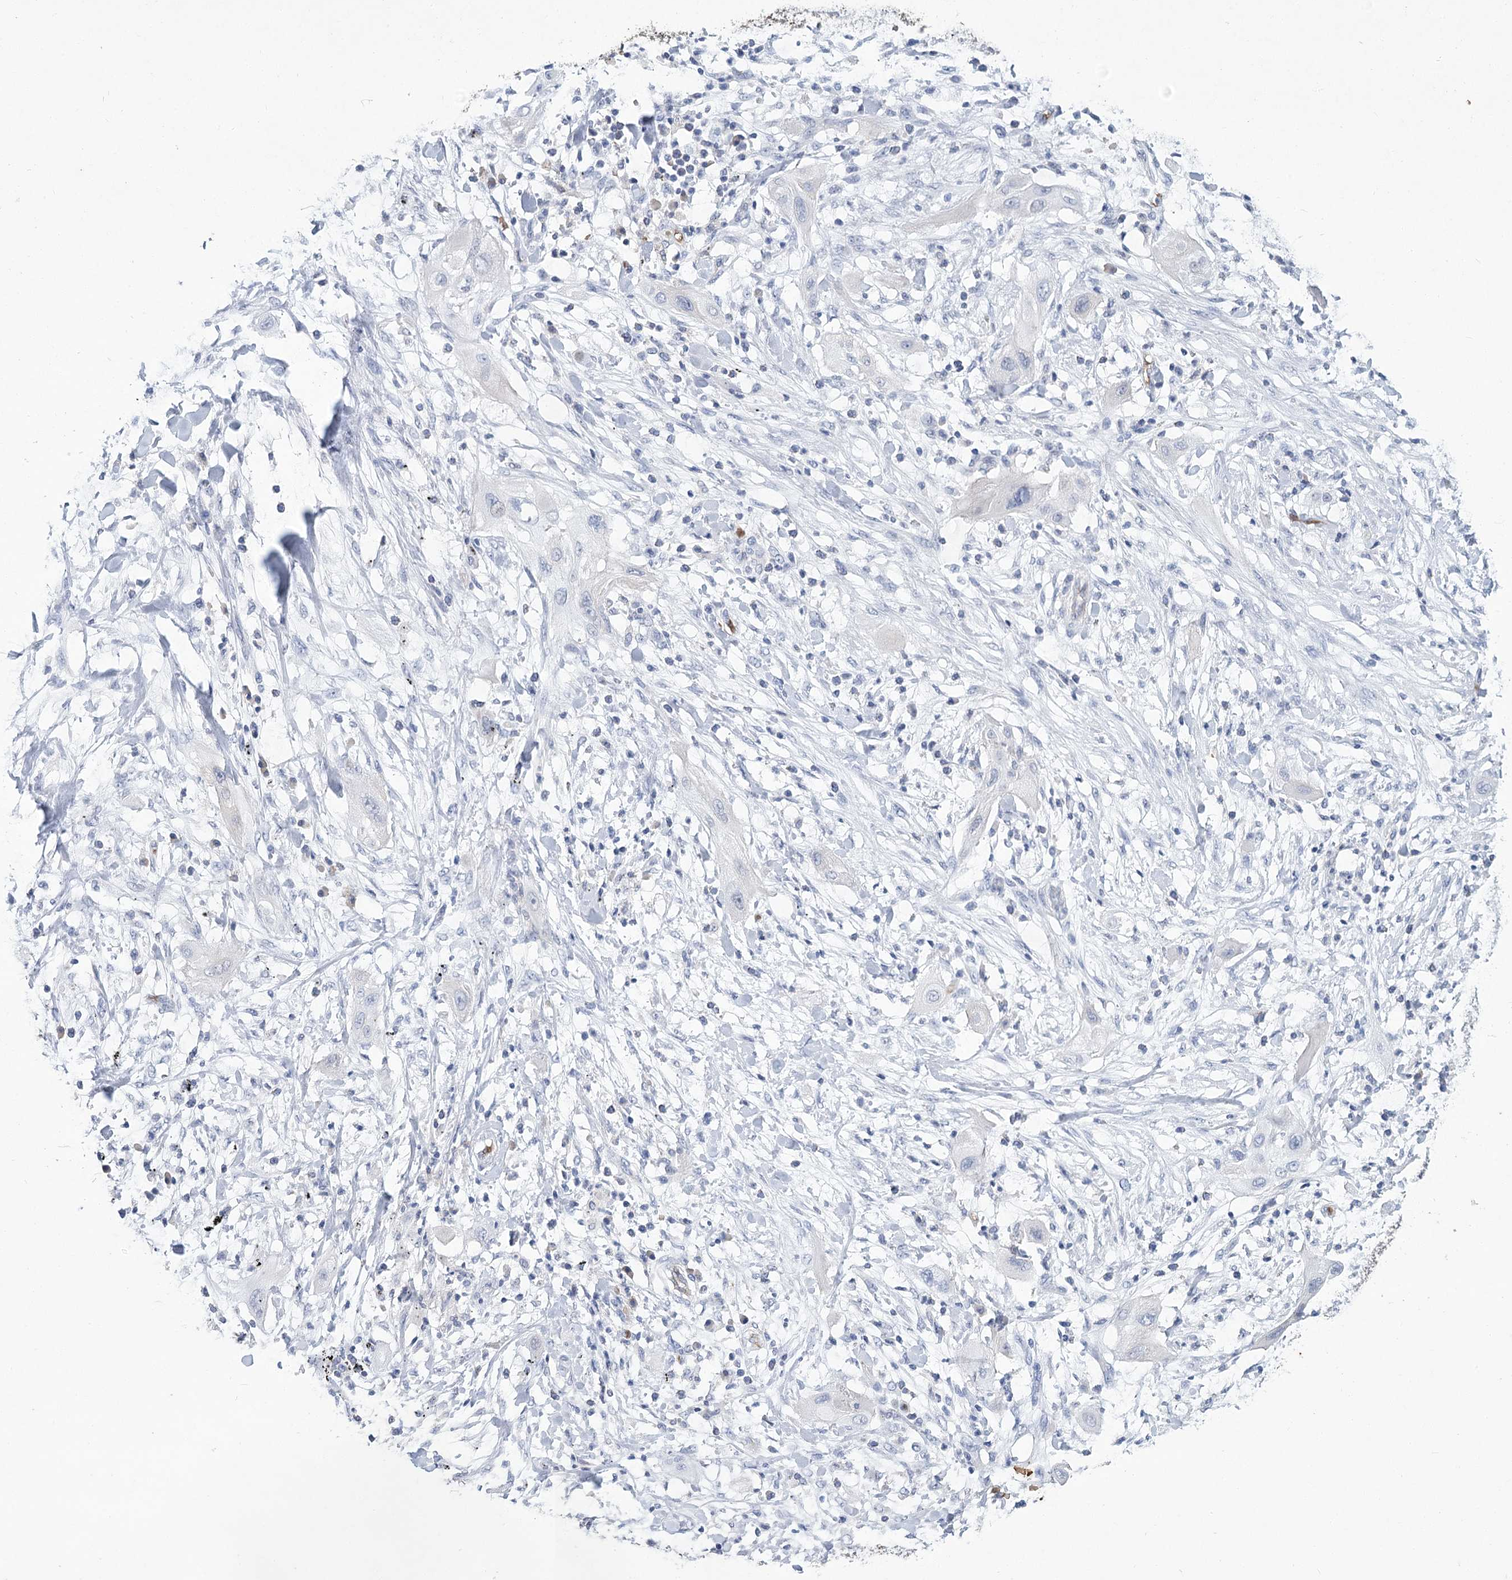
{"staining": {"intensity": "negative", "quantity": "none", "location": "none"}, "tissue": "lung cancer", "cell_type": "Tumor cells", "image_type": "cancer", "snomed": [{"axis": "morphology", "description": "Squamous cell carcinoma, NOS"}, {"axis": "topography", "description": "Lung"}], "caption": "Immunohistochemical staining of squamous cell carcinoma (lung) demonstrates no significant positivity in tumor cells.", "gene": "HBA1", "patient": {"sex": "female", "age": 47}}